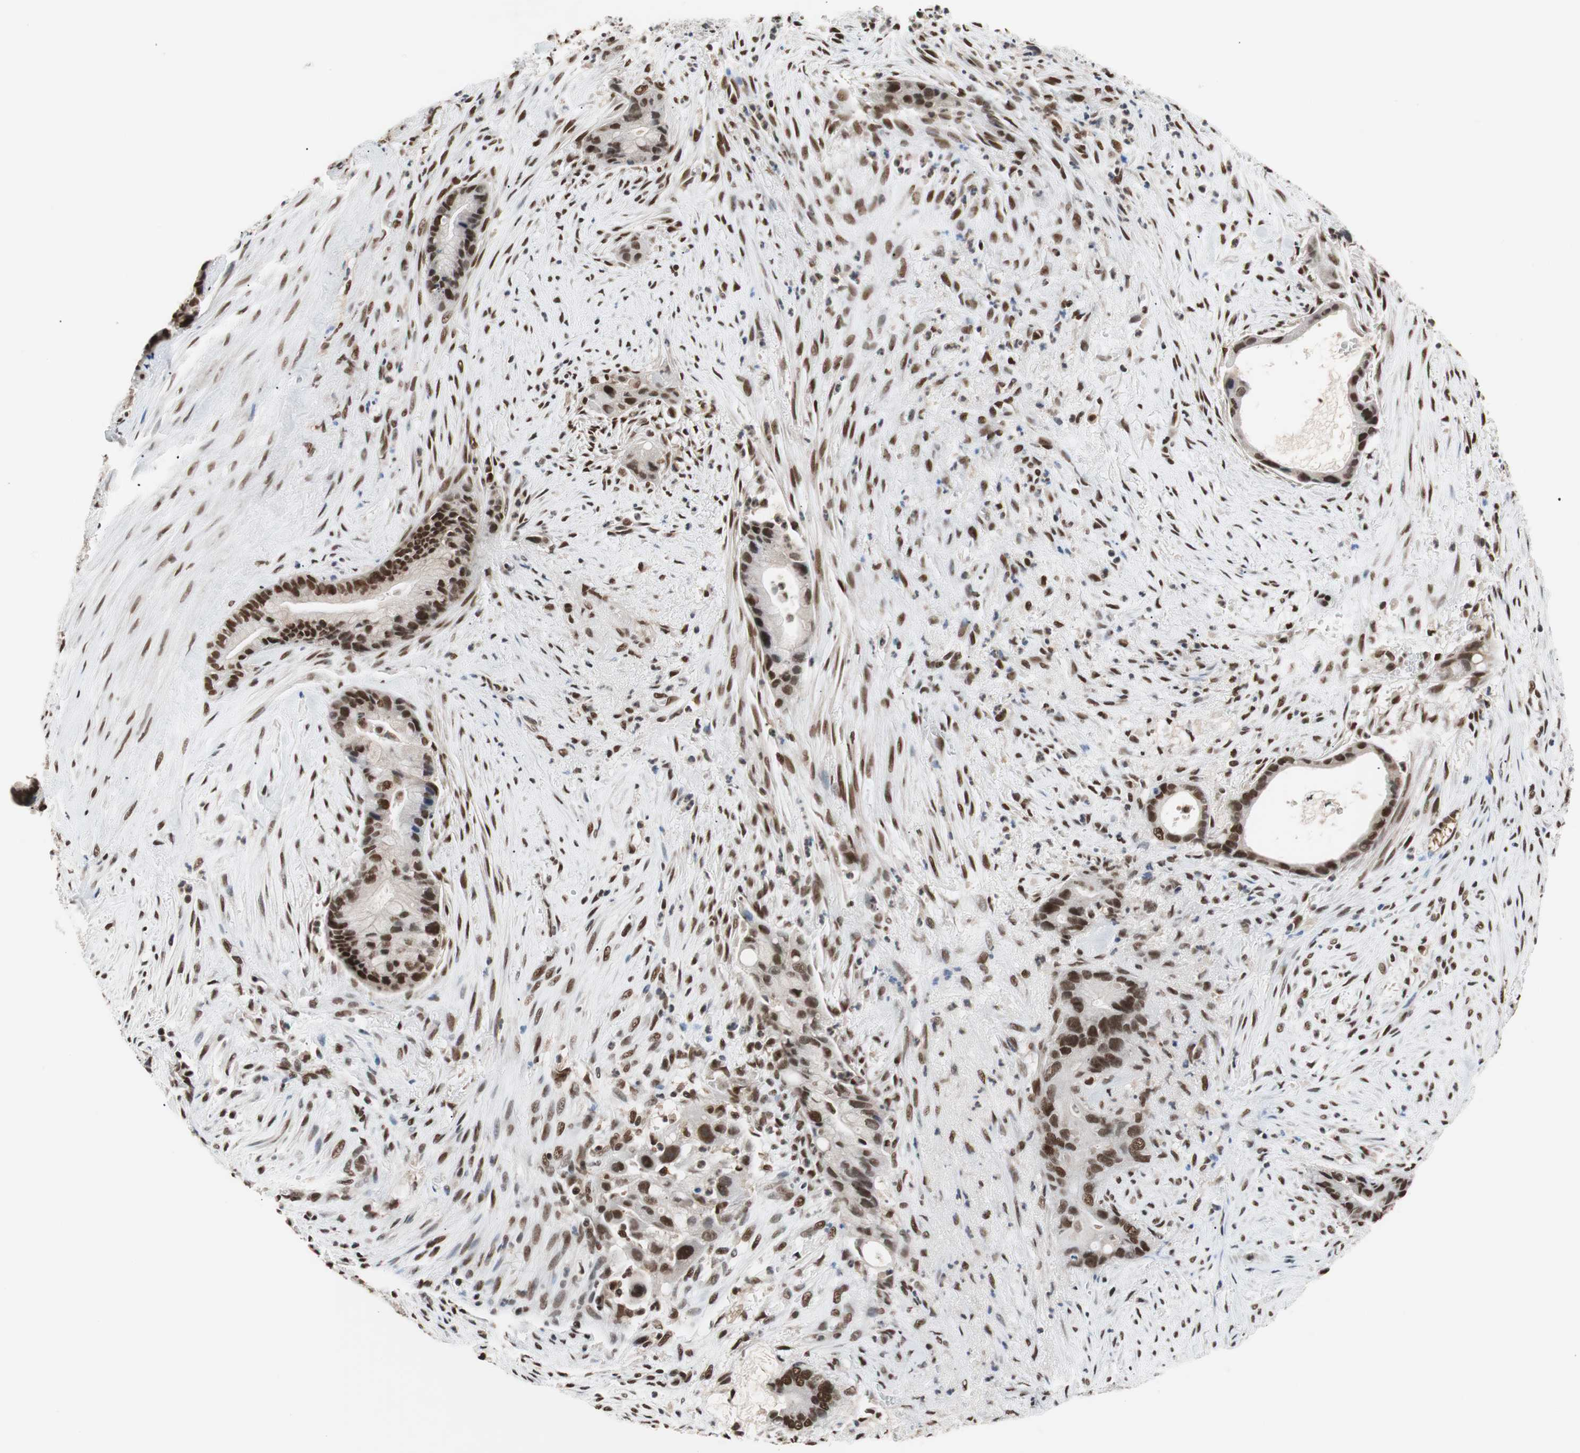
{"staining": {"intensity": "strong", "quantity": ">75%", "location": "nuclear"}, "tissue": "liver cancer", "cell_type": "Tumor cells", "image_type": "cancer", "snomed": [{"axis": "morphology", "description": "Cholangiocarcinoma"}, {"axis": "topography", "description": "Liver"}], "caption": "Immunohistochemical staining of human cholangiocarcinoma (liver) demonstrates high levels of strong nuclear protein expression in approximately >75% of tumor cells.", "gene": "CHAMP1", "patient": {"sex": "female", "age": 55}}